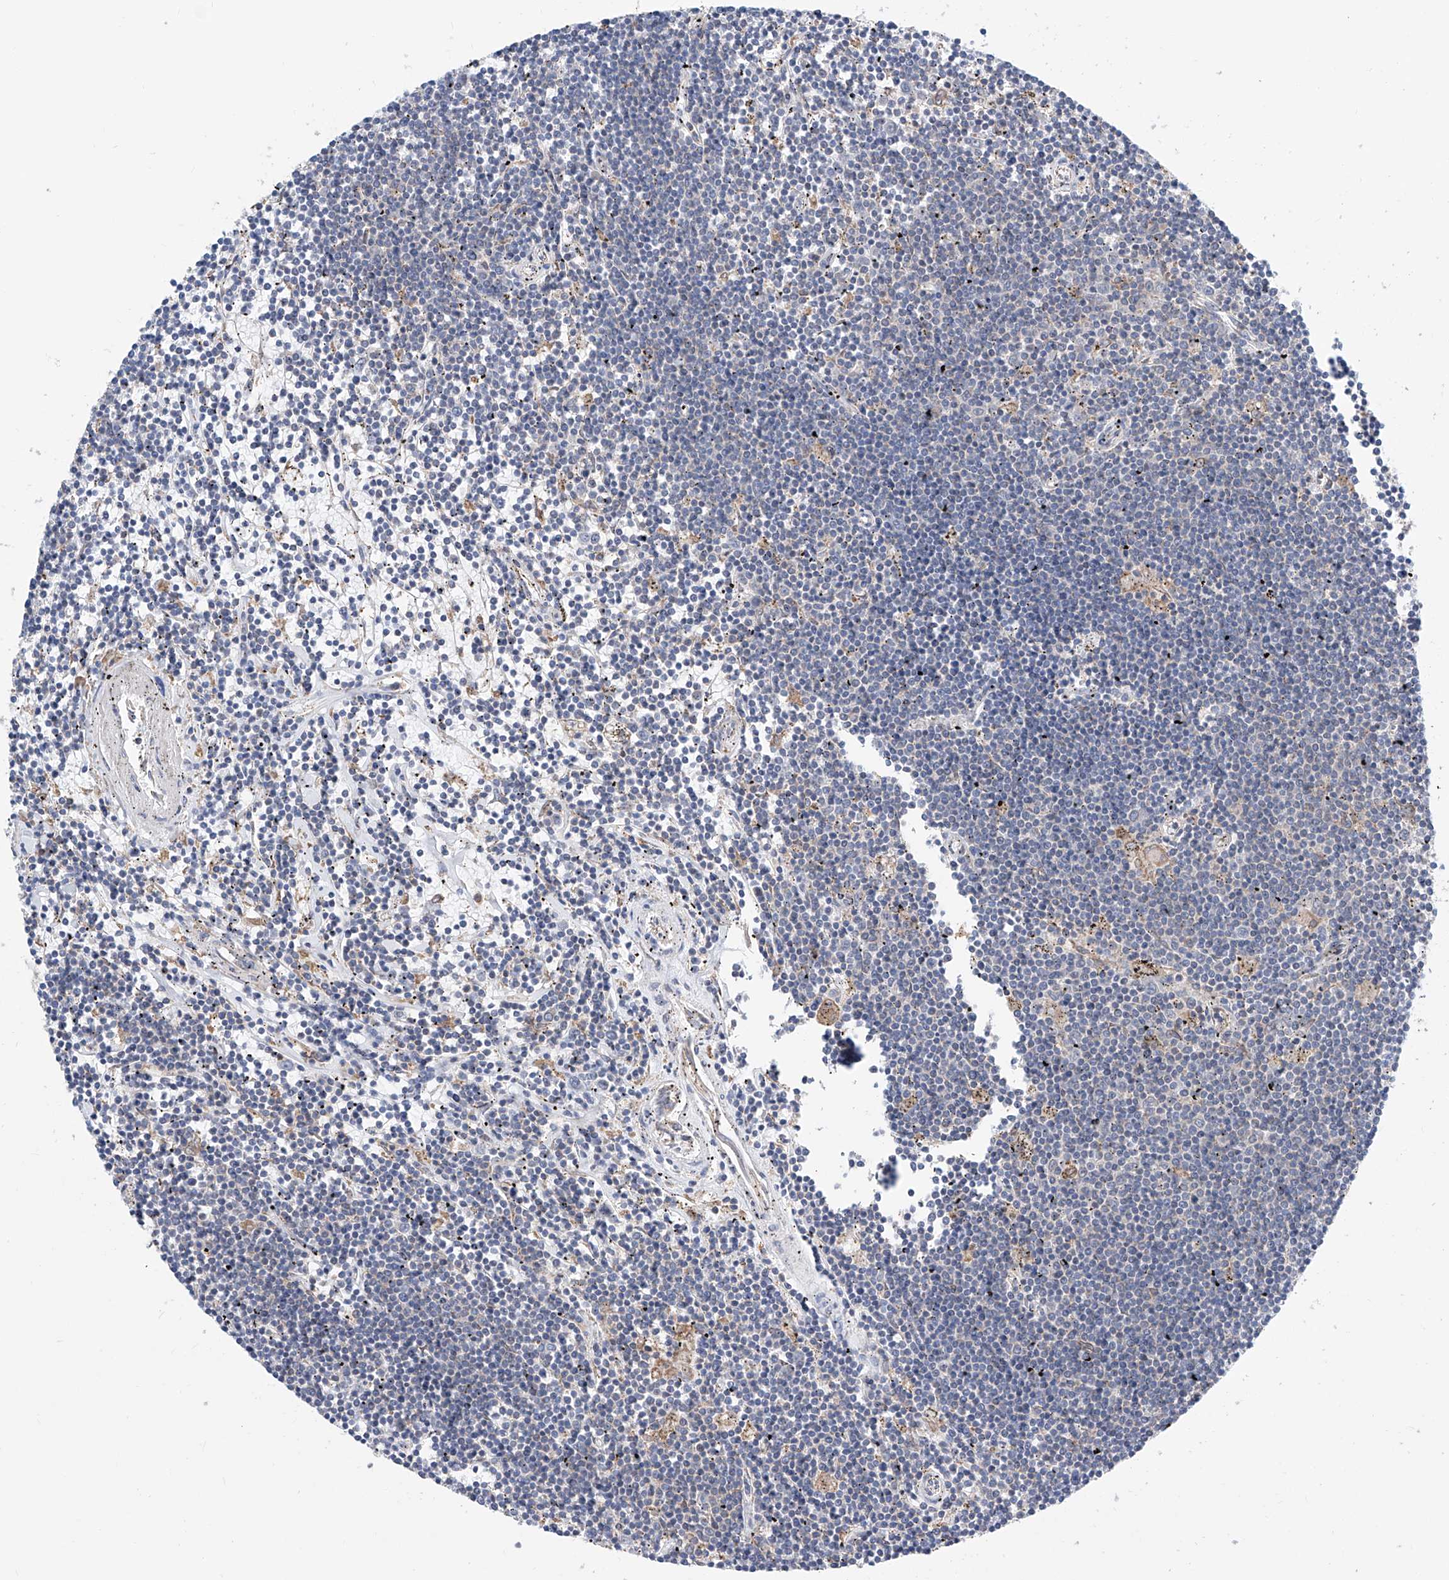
{"staining": {"intensity": "negative", "quantity": "none", "location": "none"}, "tissue": "lymphoma", "cell_type": "Tumor cells", "image_type": "cancer", "snomed": [{"axis": "morphology", "description": "Malignant lymphoma, non-Hodgkin's type, Low grade"}, {"axis": "topography", "description": "Spleen"}], "caption": "Immunohistochemical staining of lymphoma displays no significant positivity in tumor cells.", "gene": "MAD2L1", "patient": {"sex": "male", "age": 76}}